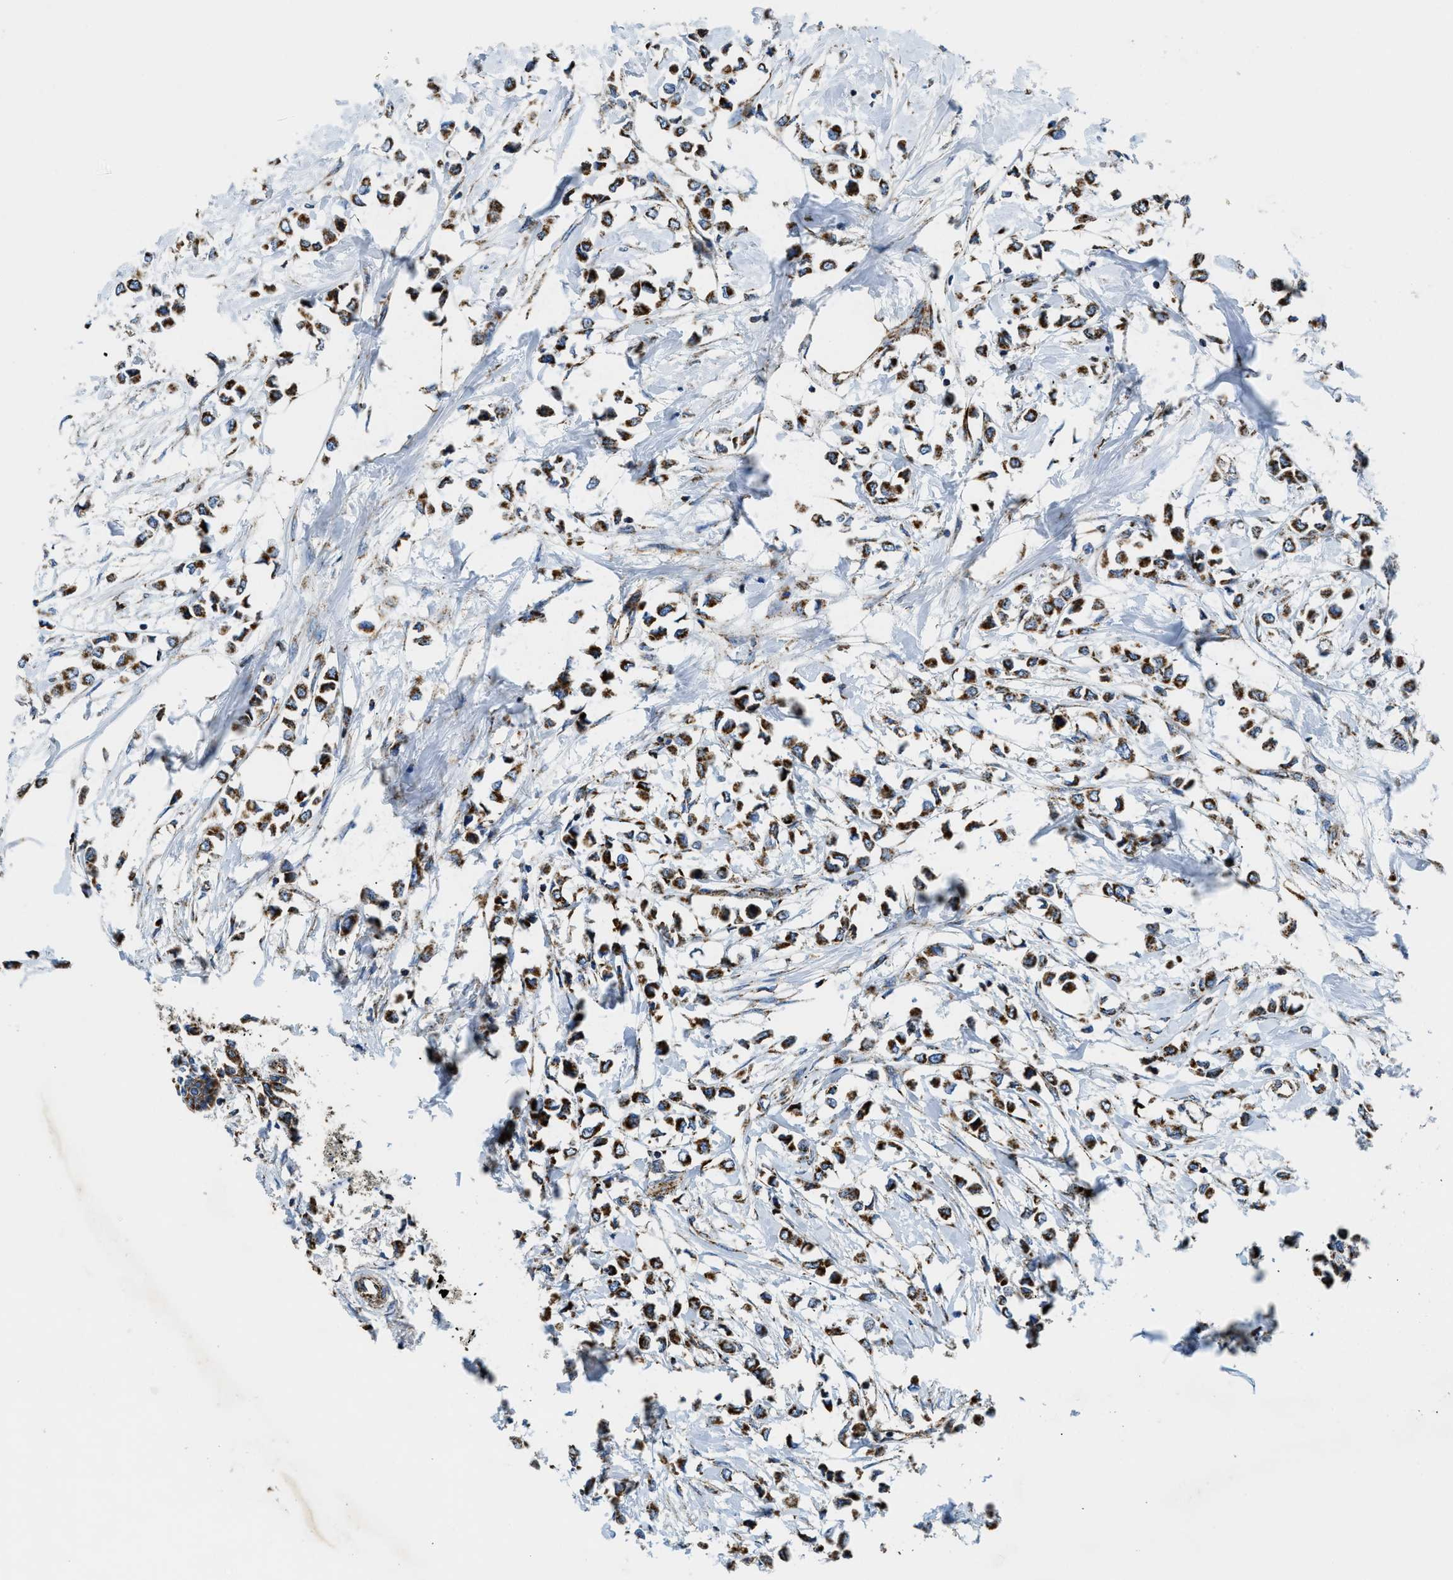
{"staining": {"intensity": "strong", "quantity": ">75%", "location": "cytoplasmic/membranous"}, "tissue": "breast cancer", "cell_type": "Tumor cells", "image_type": "cancer", "snomed": [{"axis": "morphology", "description": "Lobular carcinoma"}, {"axis": "topography", "description": "Breast"}], "caption": "A histopathology image of breast lobular carcinoma stained for a protein displays strong cytoplasmic/membranous brown staining in tumor cells.", "gene": "STK33", "patient": {"sex": "female", "age": 51}}